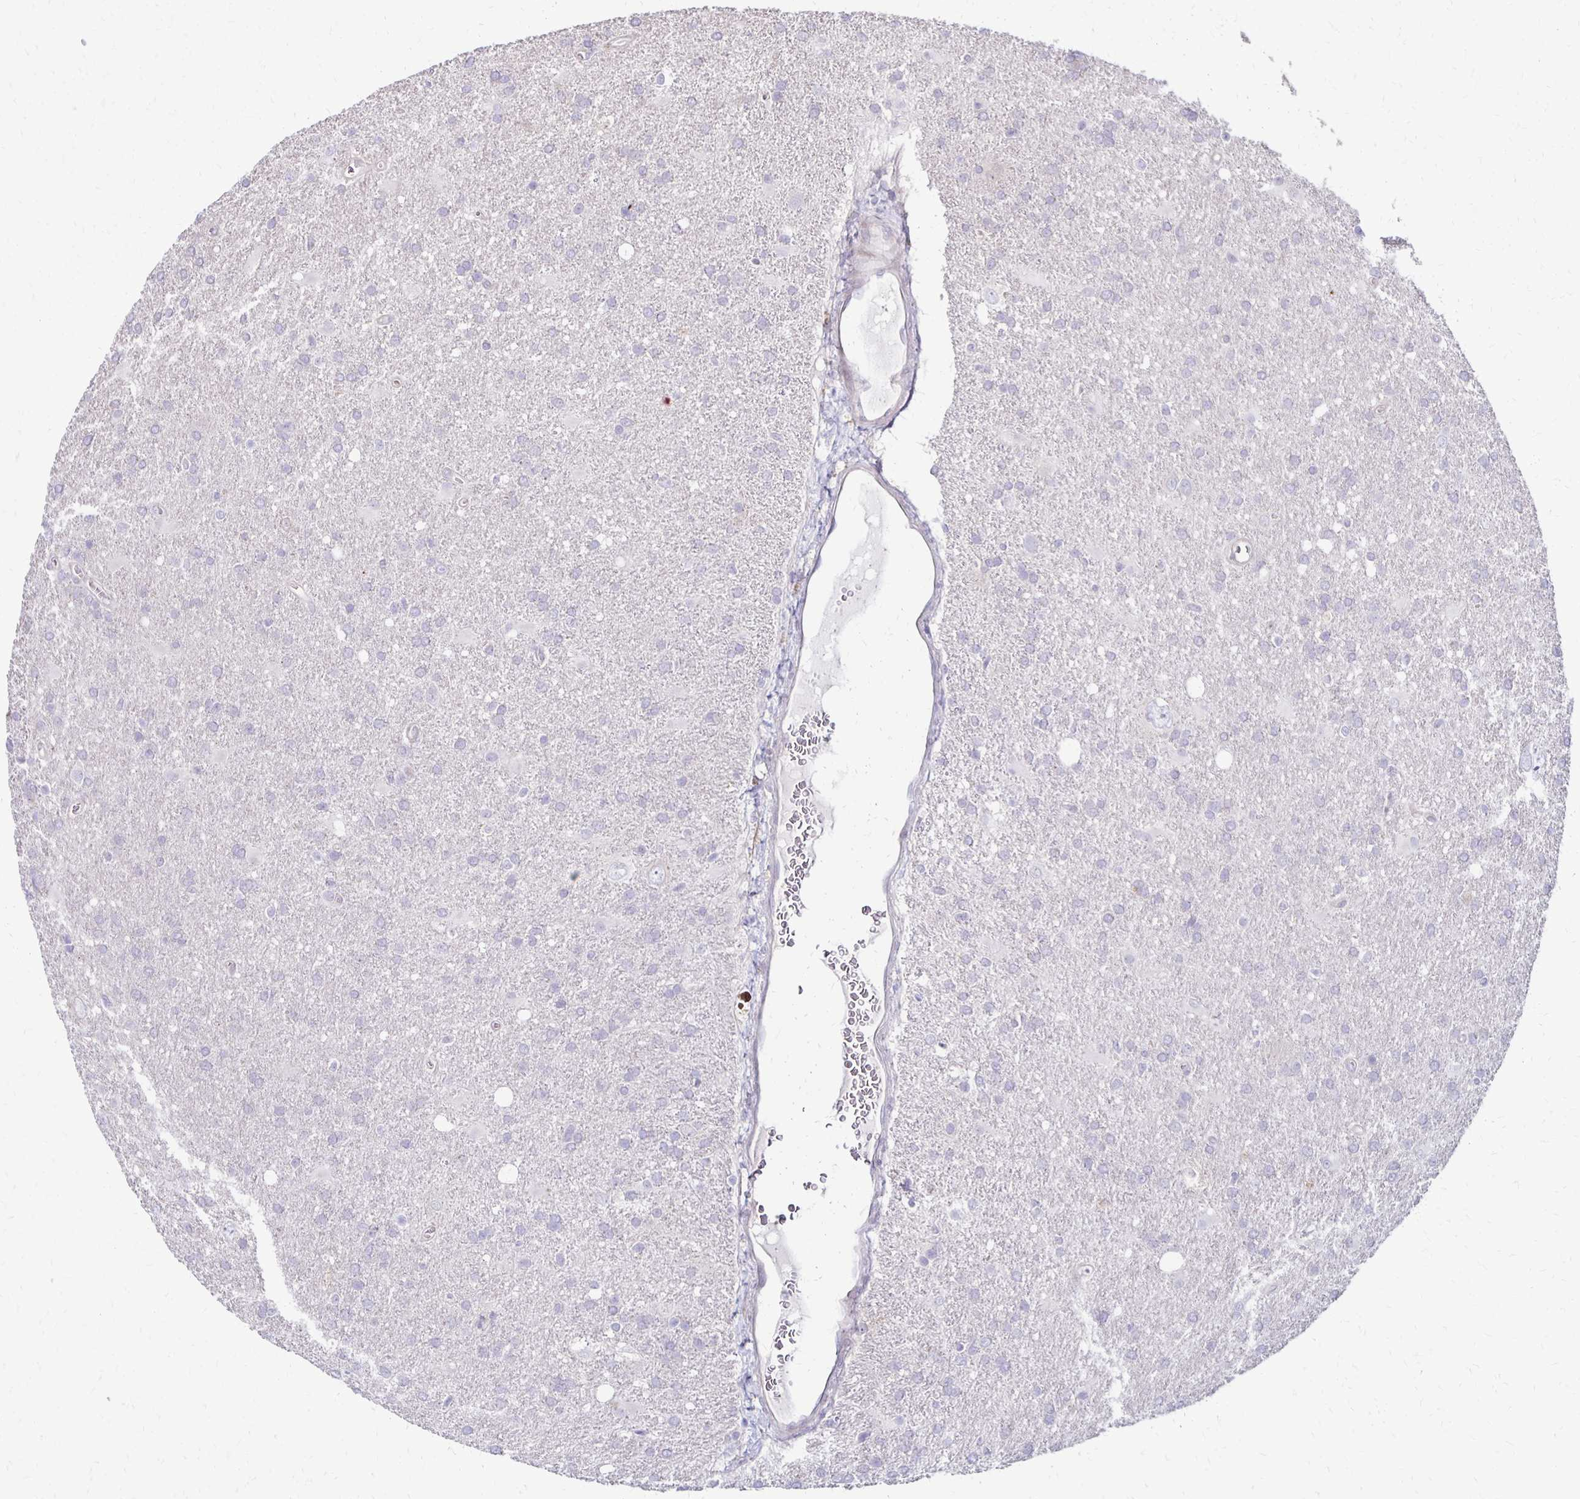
{"staining": {"intensity": "negative", "quantity": "none", "location": "none"}, "tissue": "glioma", "cell_type": "Tumor cells", "image_type": "cancer", "snomed": [{"axis": "morphology", "description": "Glioma, malignant, Low grade"}, {"axis": "topography", "description": "Brain"}], "caption": "This is an immunohistochemistry photomicrograph of human glioma. There is no staining in tumor cells.", "gene": "KATNBL1", "patient": {"sex": "male", "age": 66}}